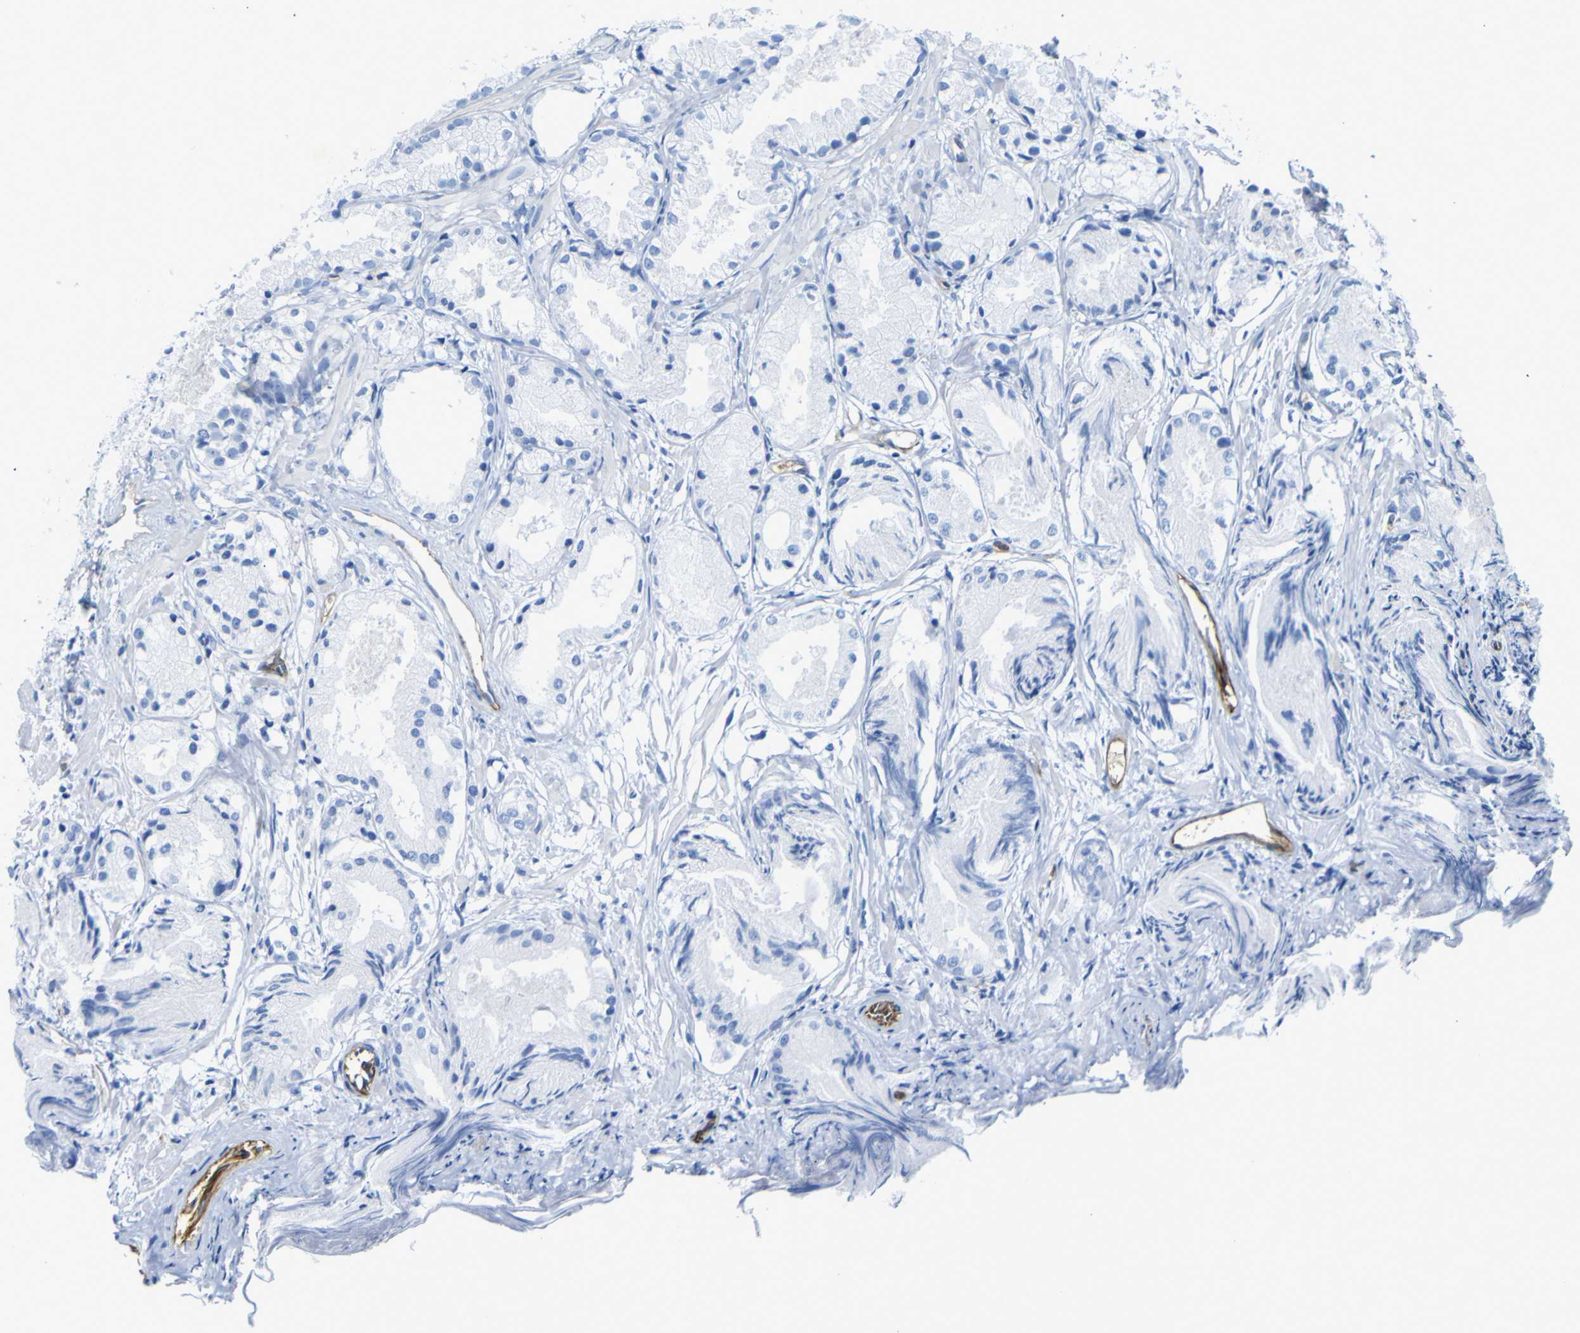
{"staining": {"intensity": "negative", "quantity": "none", "location": "none"}, "tissue": "prostate cancer", "cell_type": "Tumor cells", "image_type": "cancer", "snomed": [{"axis": "morphology", "description": "Adenocarcinoma, Low grade"}, {"axis": "topography", "description": "Prostate"}], "caption": "Tumor cells are negative for brown protein staining in prostate cancer. (DAB (3,3'-diaminobenzidine) immunohistochemistry (IHC) visualized using brightfield microscopy, high magnification).", "gene": "CD93", "patient": {"sex": "male", "age": 72}}